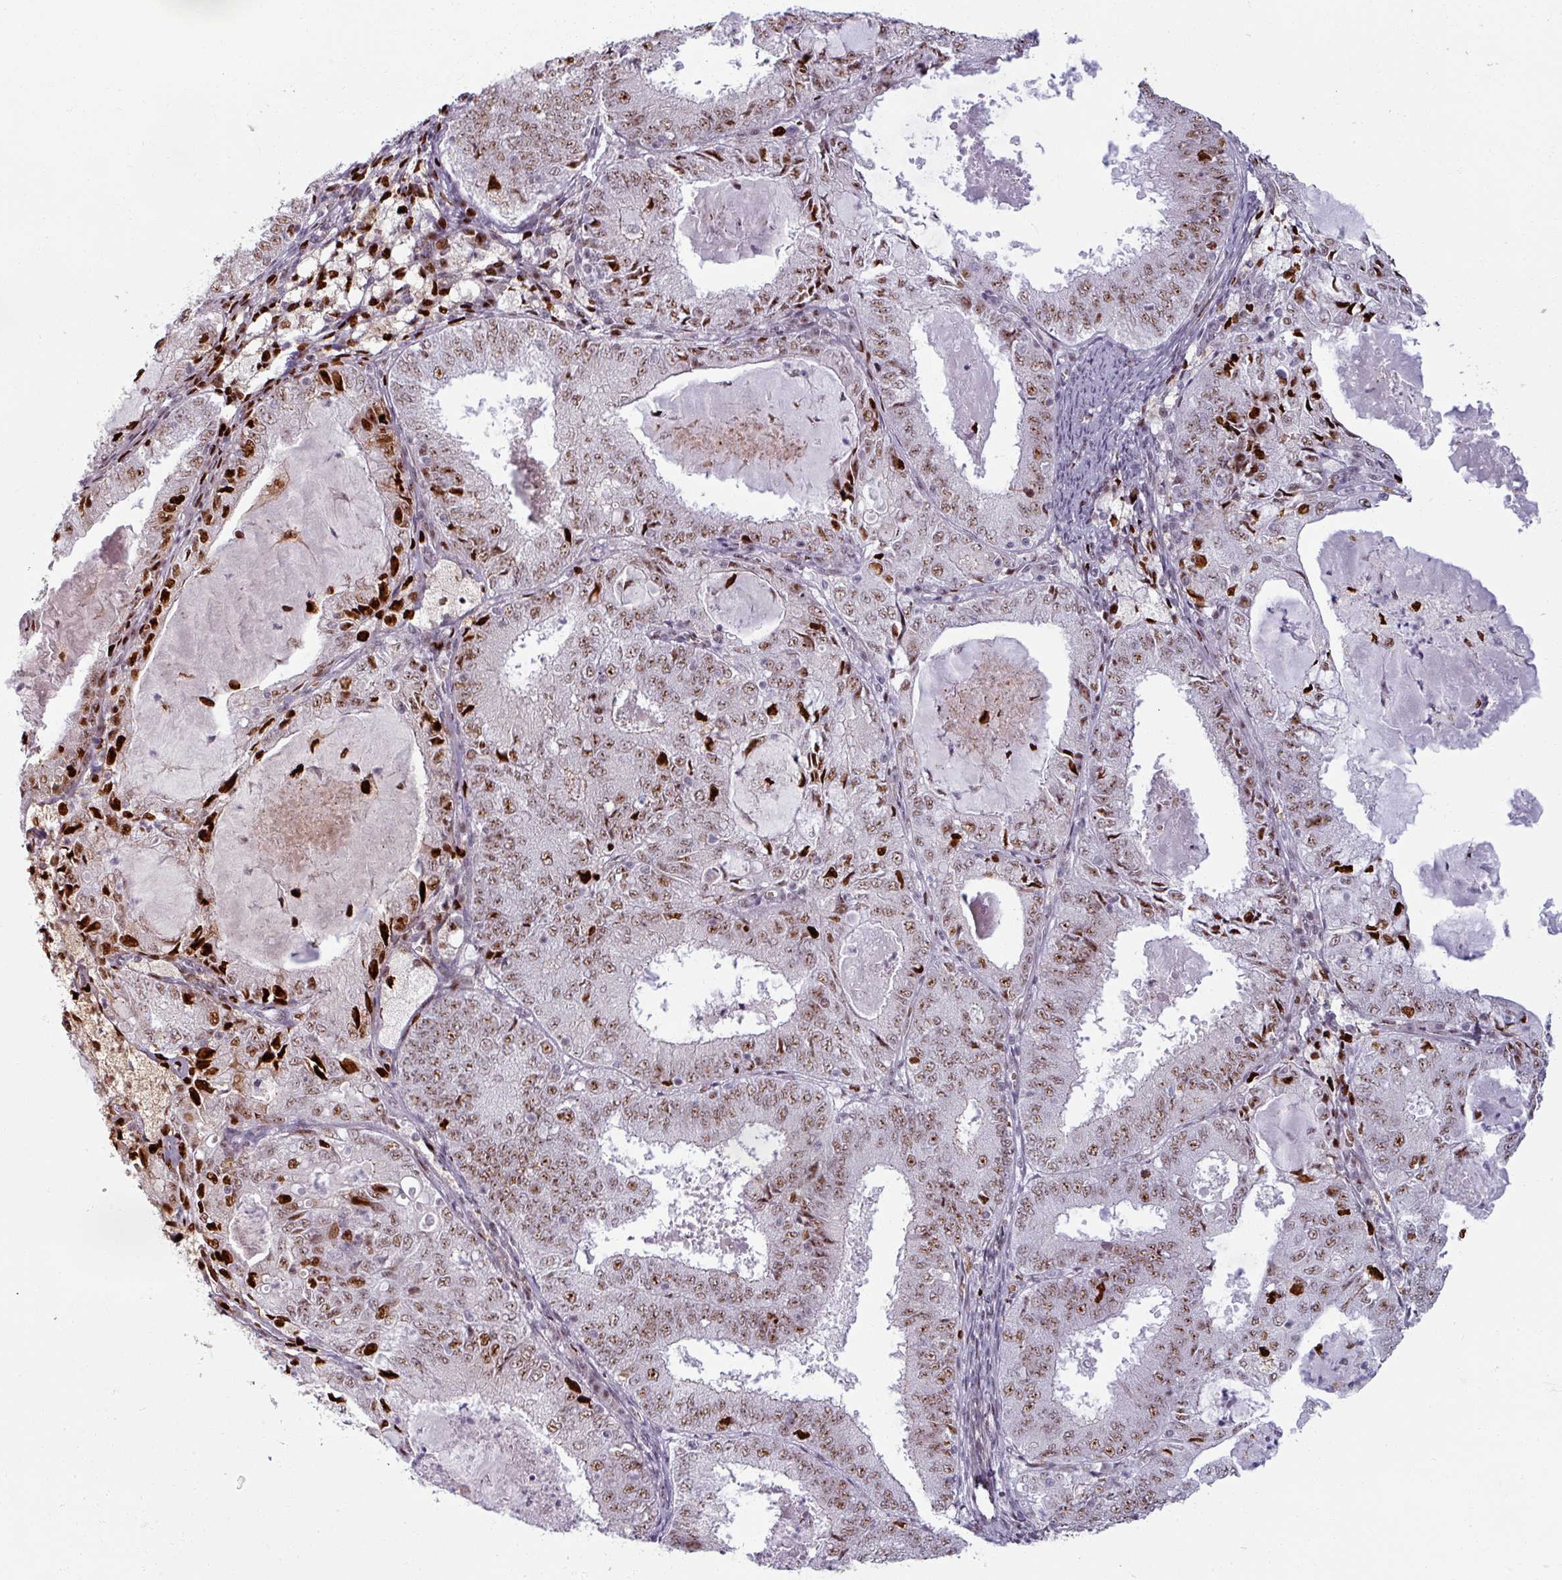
{"staining": {"intensity": "strong", "quantity": "25%-75%", "location": "nuclear"}, "tissue": "endometrial cancer", "cell_type": "Tumor cells", "image_type": "cancer", "snomed": [{"axis": "morphology", "description": "Adenocarcinoma, NOS"}, {"axis": "topography", "description": "Endometrium"}], "caption": "A photomicrograph showing strong nuclear expression in about 25%-75% of tumor cells in endometrial cancer (adenocarcinoma), as visualized by brown immunohistochemical staining.", "gene": "NCOR1", "patient": {"sex": "female", "age": 57}}